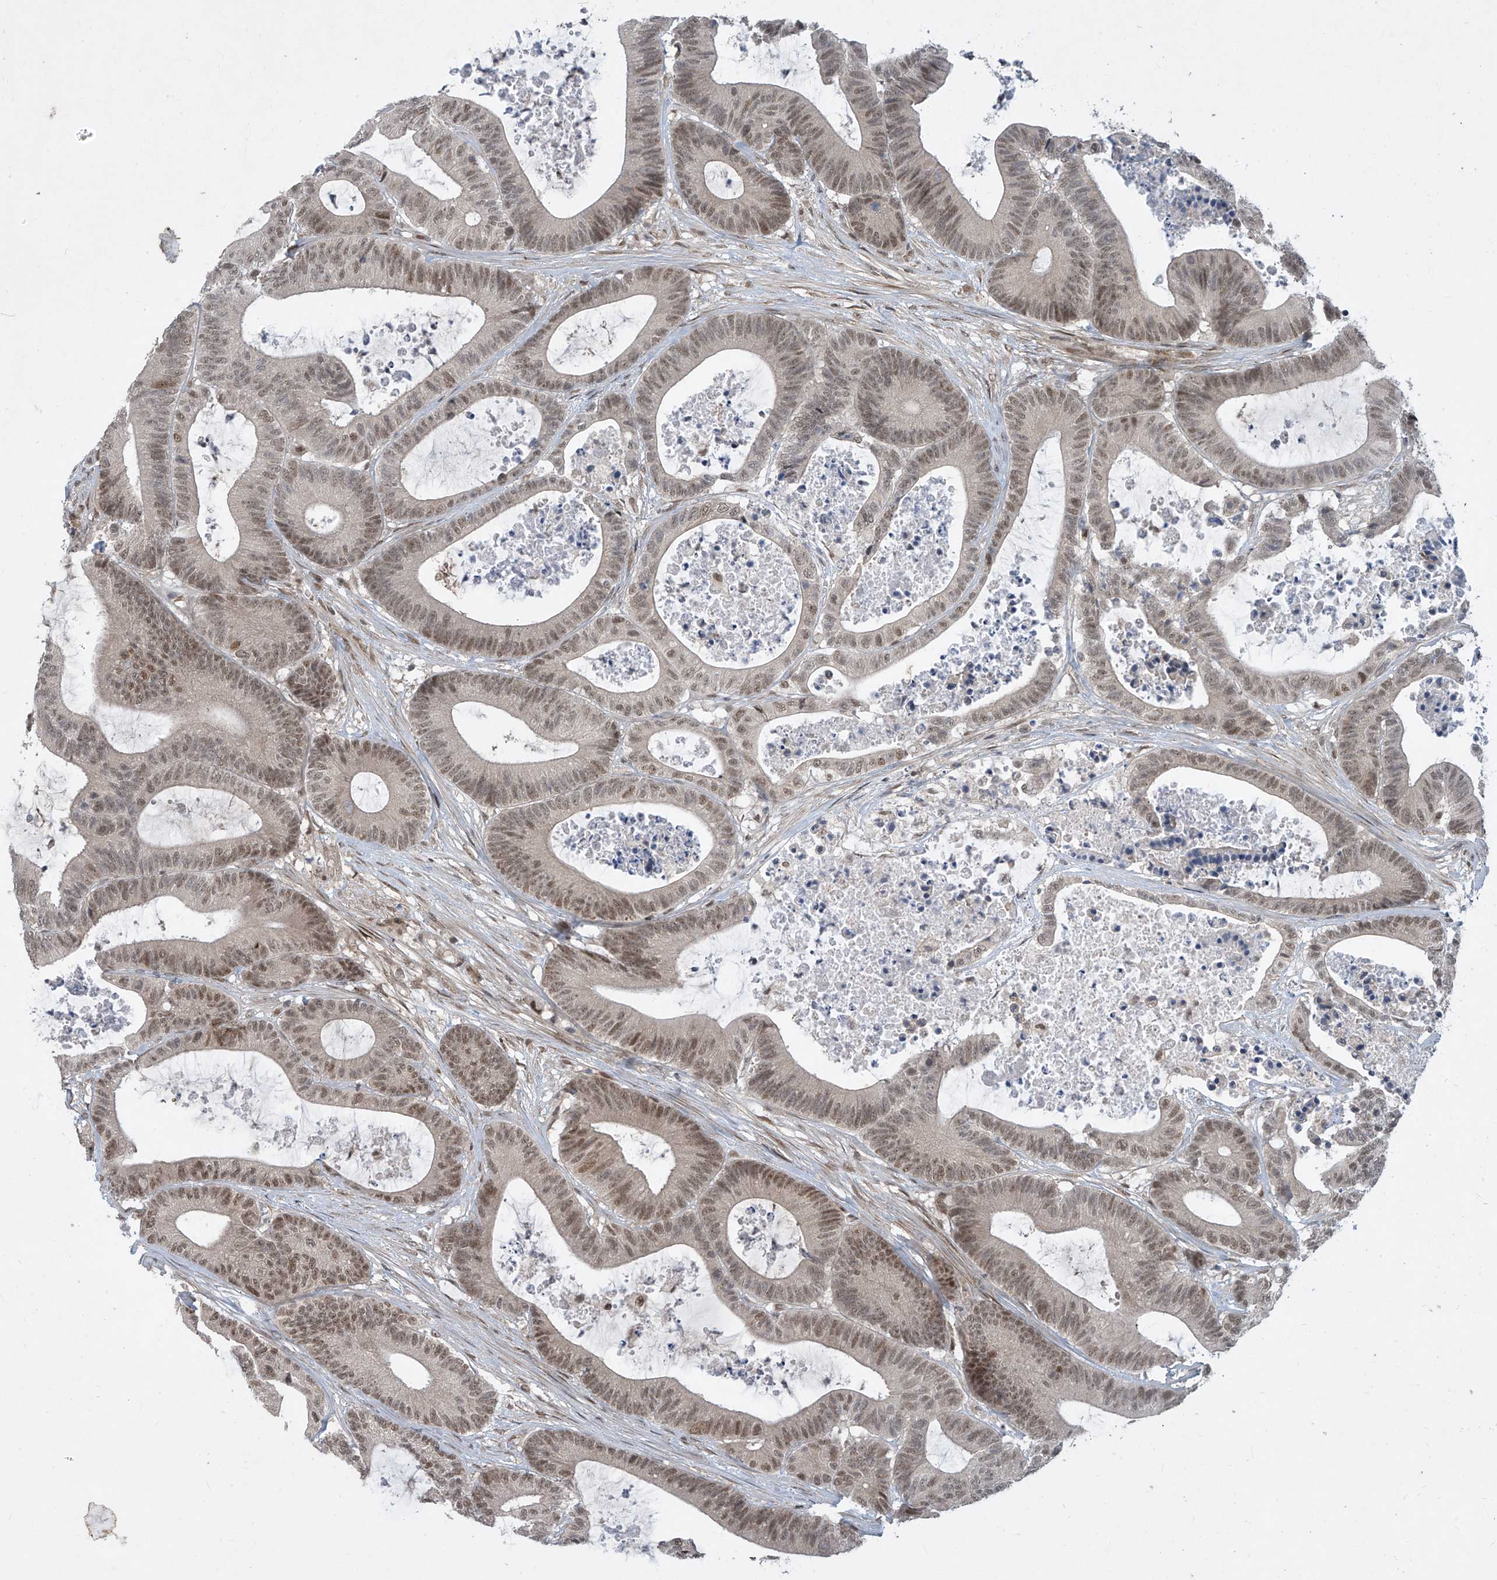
{"staining": {"intensity": "moderate", "quantity": ">75%", "location": "nuclear"}, "tissue": "colorectal cancer", "cell_type": "Tumor cells", "image_type": "cancer", "snomed": [{"axis": "morphology", "description": "Adenocarcinoma, NOS"}, {"axis": "topography", "description": "Colon"}], "caption": "DAB (3,3'-diaminobenzidine) immunohistochemical staining of human adenocarcinoma (colorectal) exhibits moderate nuclear protein expression in about >75% of tumor cells. Immunohistochemistry (ihc) stains the protein in brown and the nuclei are stained blue.", "gene": "LAGE3", "patient": {"sex": "female", "age": 84}}